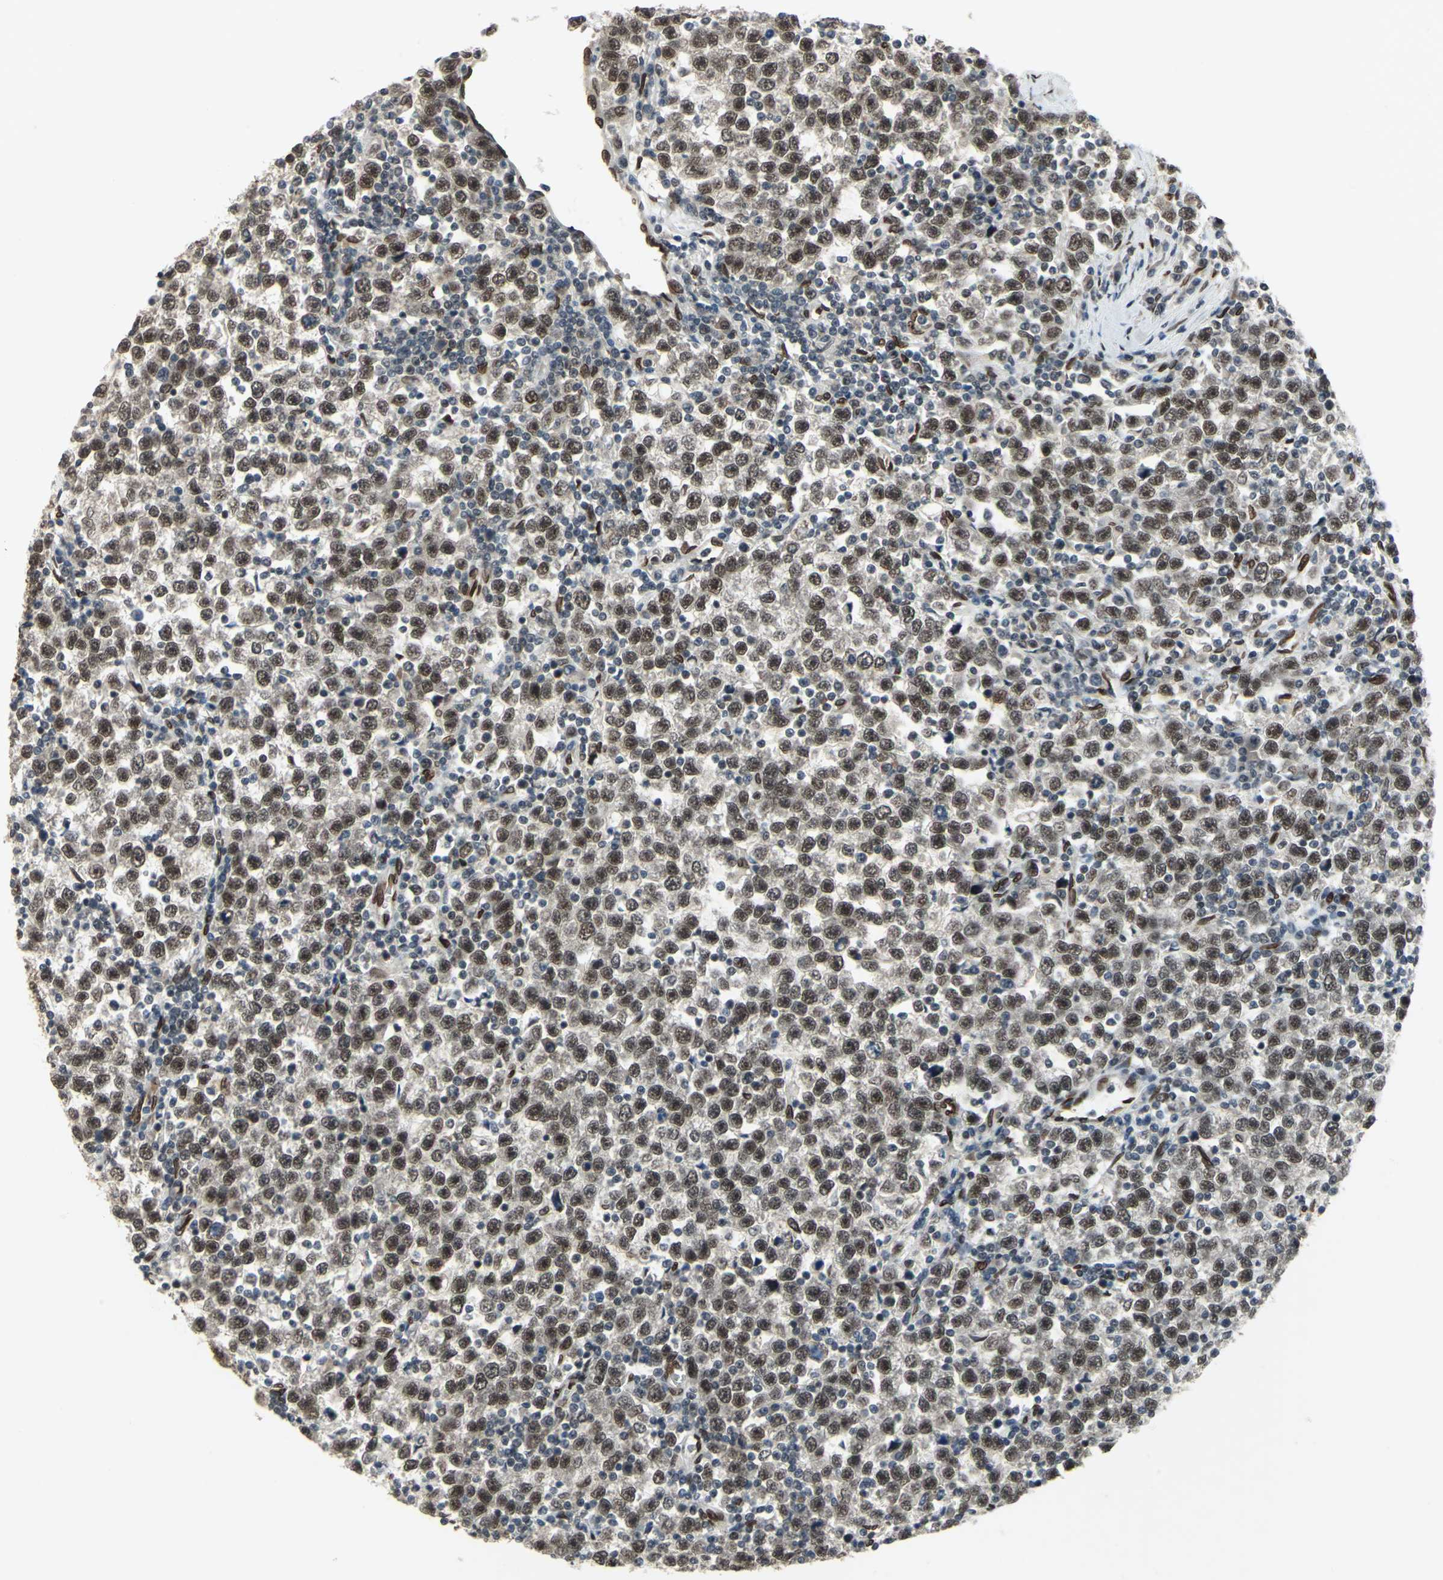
{"staining": {"intensity": "strong", "quantity": ">75%", "location": "nuclear"}, "tissue": "testis cancer", "cell_type": "Tumor cells", "image_type": "cancer", "snomed": [{"axis": "morphology", "description": "Seminoma, NOS"}, {"axis": "topography", "description": "Testis"}], "caption": "IHC micrograph of neoplastic tissue: testis seminoma stained using immunohistochemistry (IHC) displays high levels of strong protein expression localized specifically in the nuclear of tumor cells, appearing as a nuclear brown color.", "gene": "ISY1", "patient": {"sex": "male", "age": 43}}